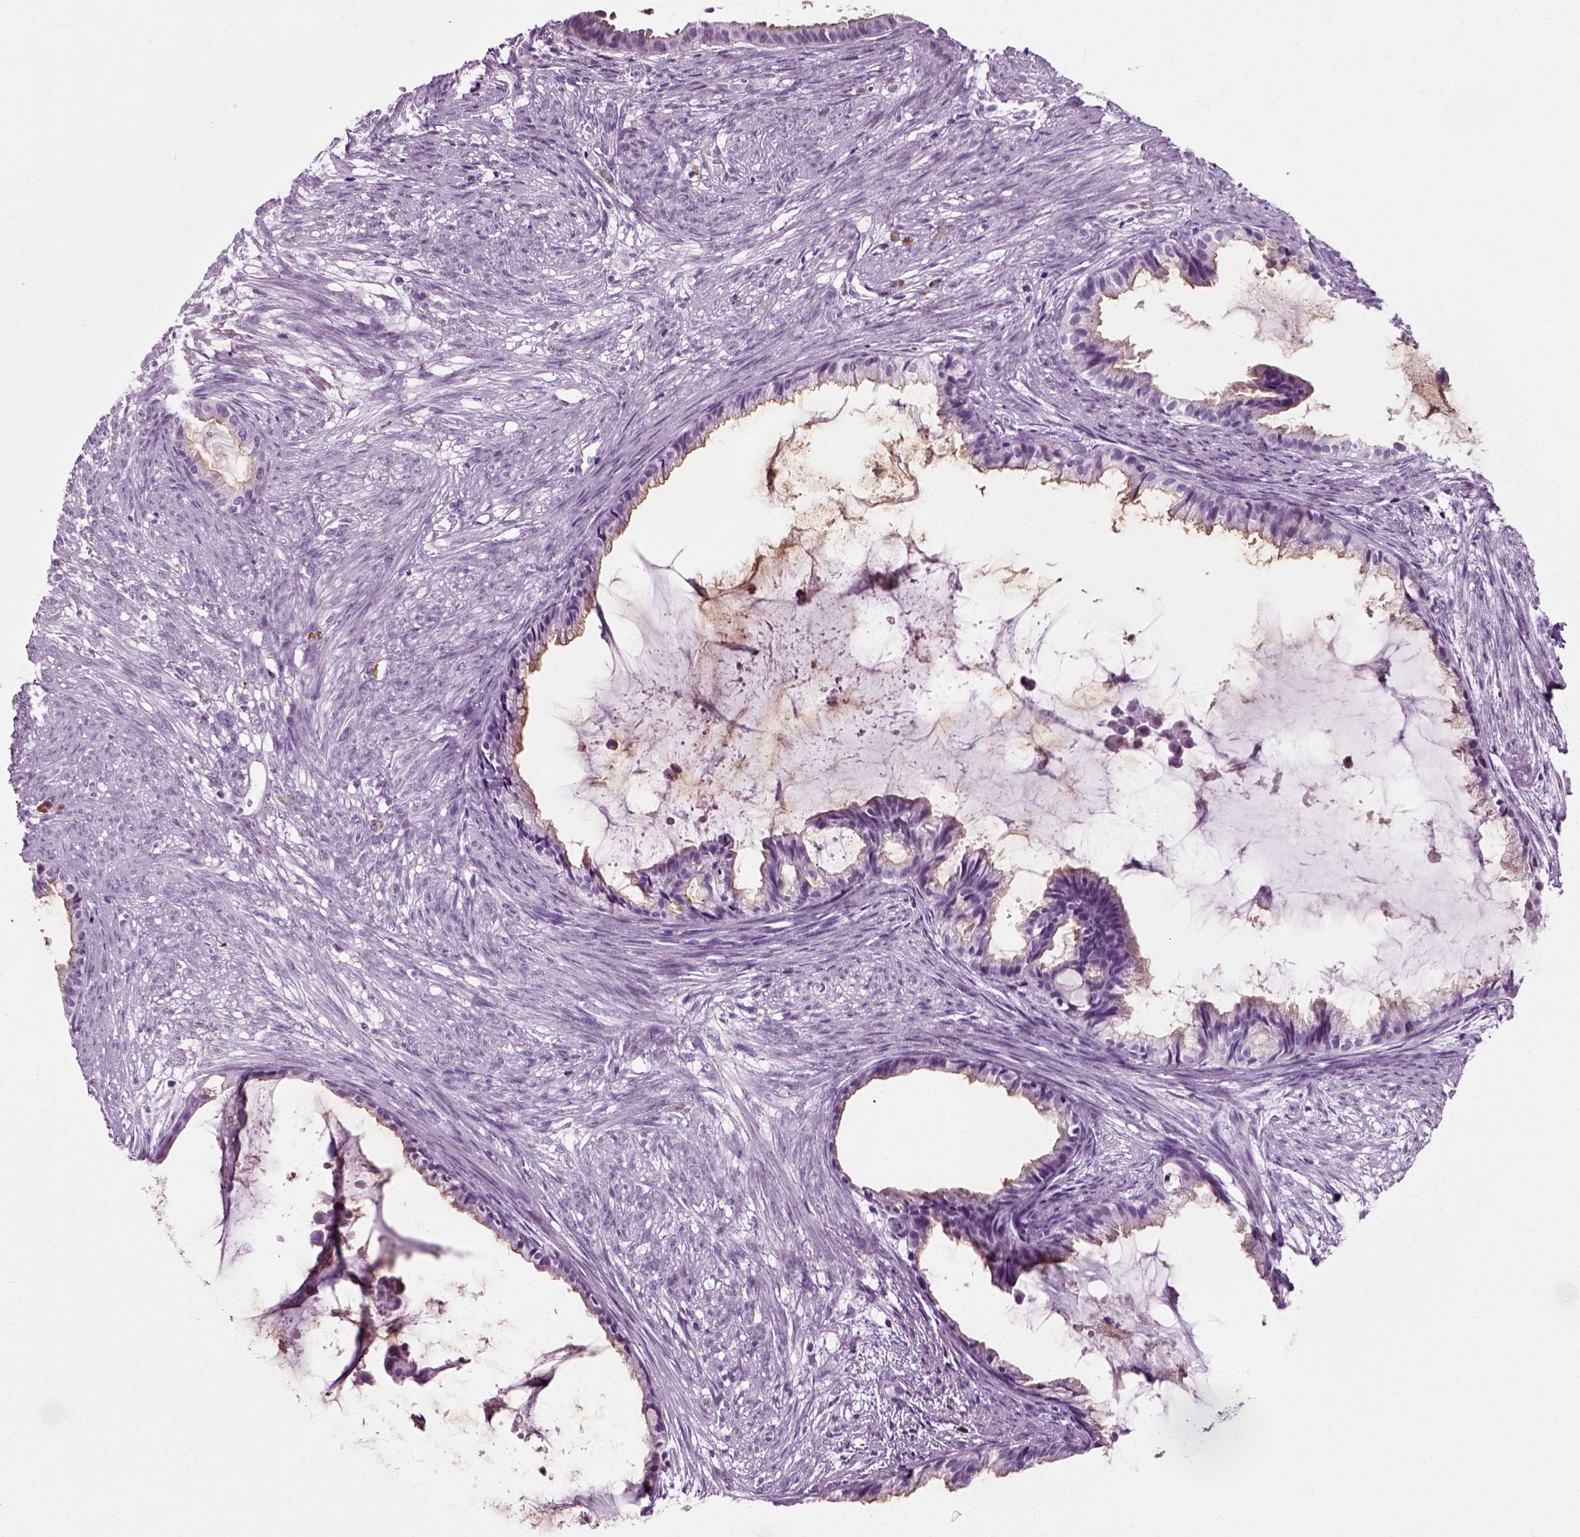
{"staining": {"intensity": "moderate", "quantity": "<25%", "location": "cytoplasmic/membranous"}, "tissue": "endometrial cancer", "cell_type": "Tumor cells", "image_type": "cancer", "snomed": [{"axis": "morphology", "description": "Adenocarcinoma, NOS"}, {"axis": "topography", "description": "Endometrium"}], "caption": "The micrograph displays staining of endometrial adenocarcinoma, revealing moderate cytoplasmic/membranous protein positivity (brown color) within tumor cells. Nuclei are stained in blue.", "gene": "SLC26A8", "patient": {"sex": "female", "age": 86}}